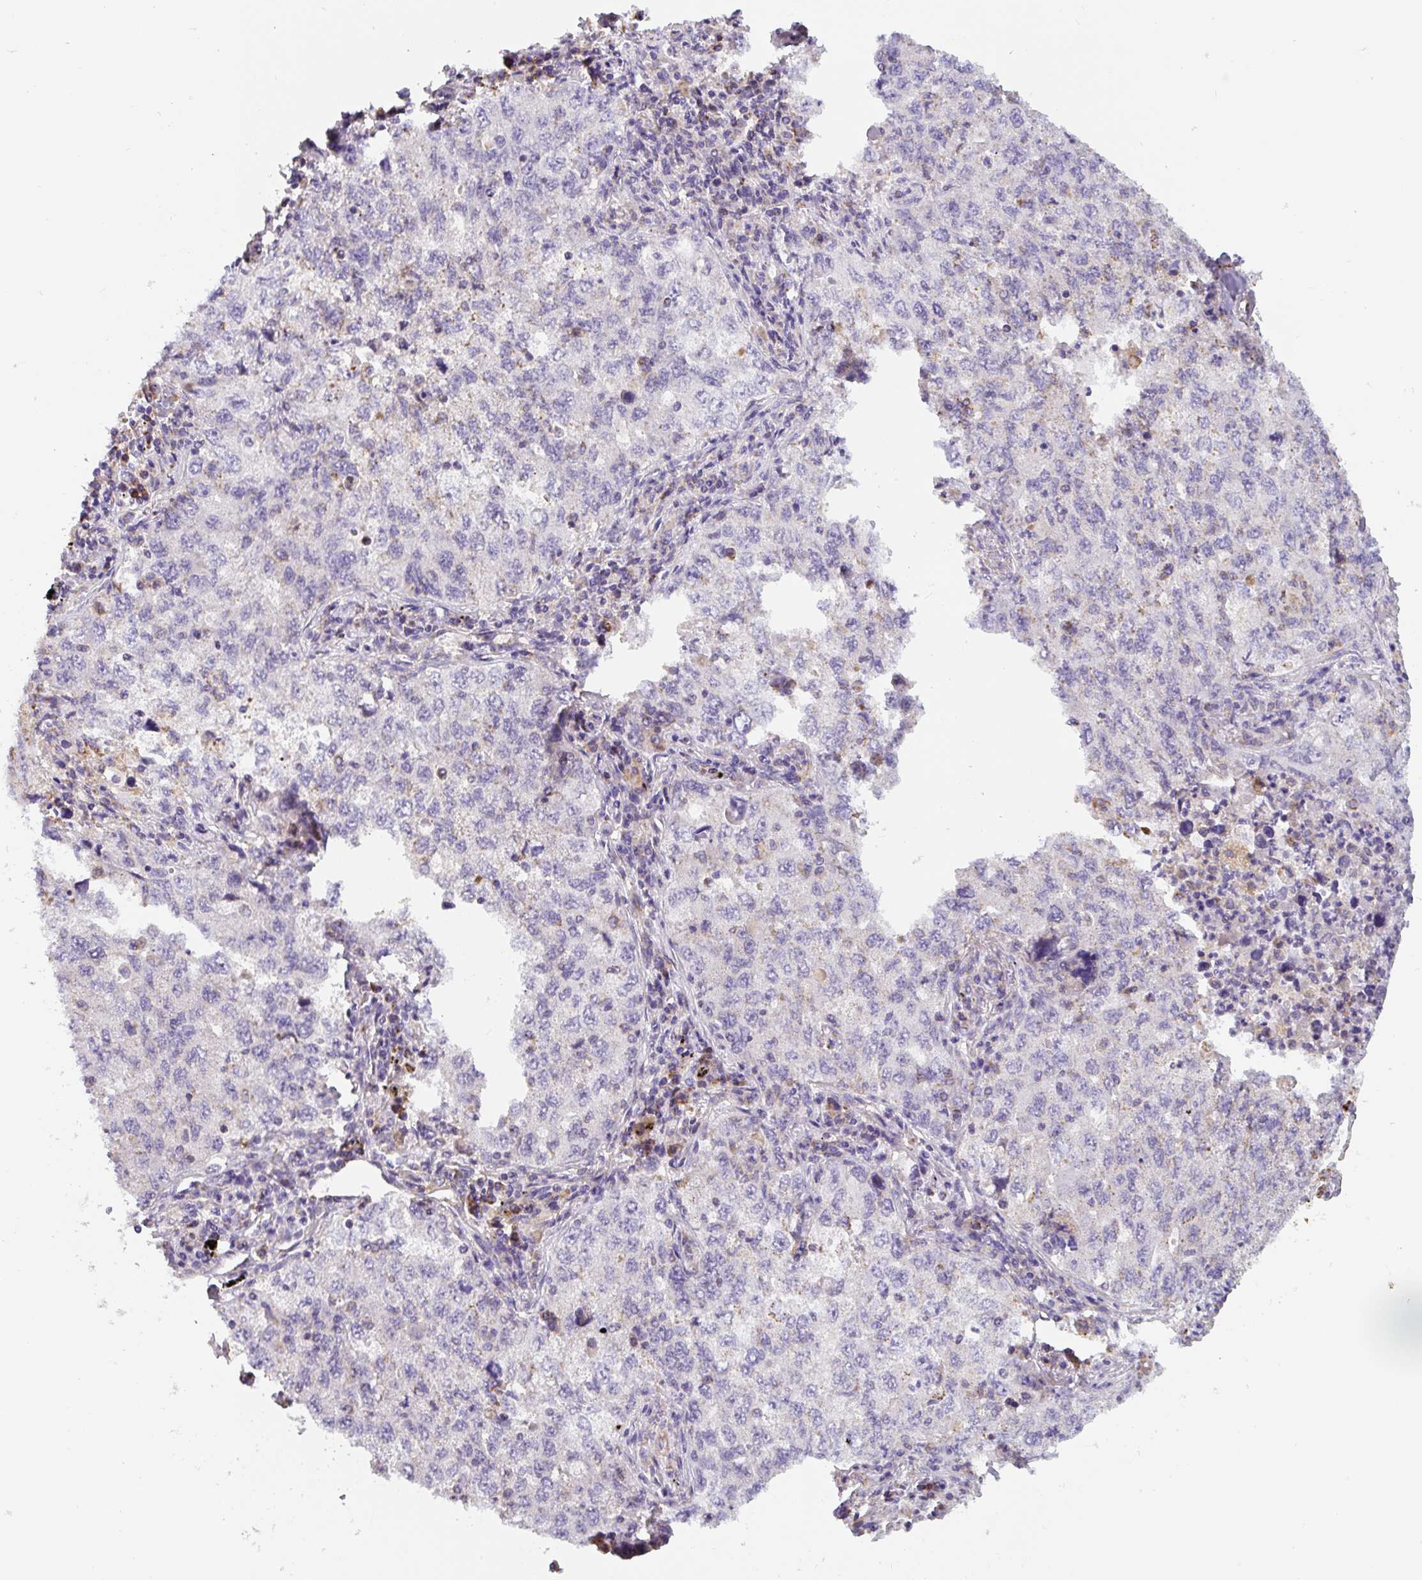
{"staining": {"intensity": "negative", "quantity": "none", "location": "none"}, "tissue": "lung cancer", "cell_type": "Tumor cells", "image_type": "cancer", "snomed": [{"axis": "morphology", "description": "Adenocarcinoma, NOS"}, {"axis": "topography", "description": "Lung"}], "caption": "IHC image of neoplastic tissue: human lung cancer (adenocarcinoma) stained with DAB (3,3'-diaminobenzidine) demonstrates no significant protein positivity in tumor cells.", "gene": "MT-CO2", "patient": {"sex": "female", "age": 57}}